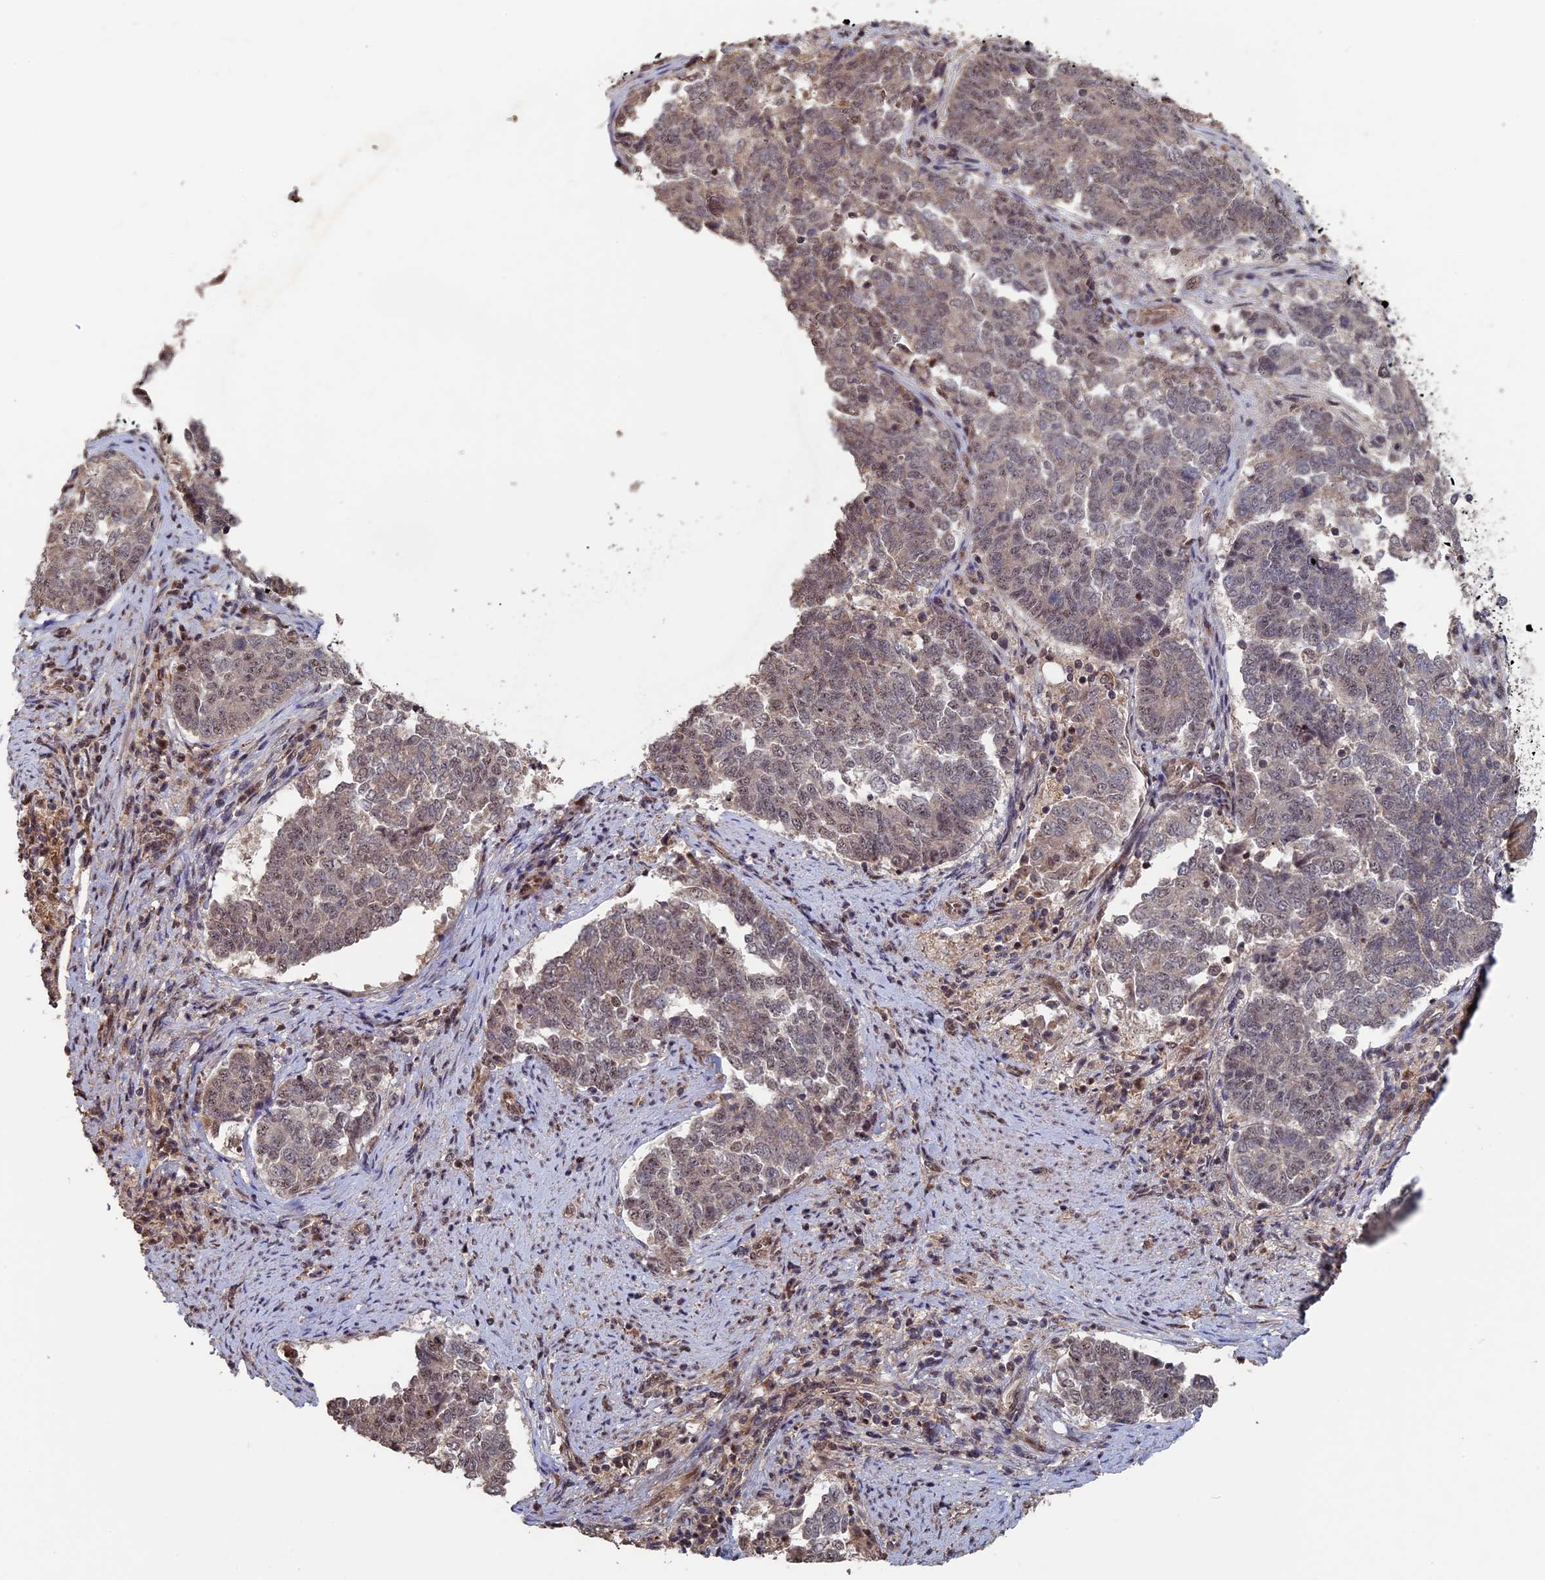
{"staining": {"intensity": "weak", "quantity": "25%-75%", "location": "nuclear"}, "tissue": "endometrial cancer", "cell_type": "Tumor cells", "image_type": "cancer", "snomed": [{"axis": "morphology", "description": "Adenocarcinoma, NOS"}, {"axis": "topography", "description": "Endometrium"}], "caption": "A low amount of weak nuclear expression is appreciated in about 25%-75% of tumor cells in adenocarcinoma (endometrial) tissue.", "gene": "KIAA1328", "patient": {"sex": "female", "age": 80}}